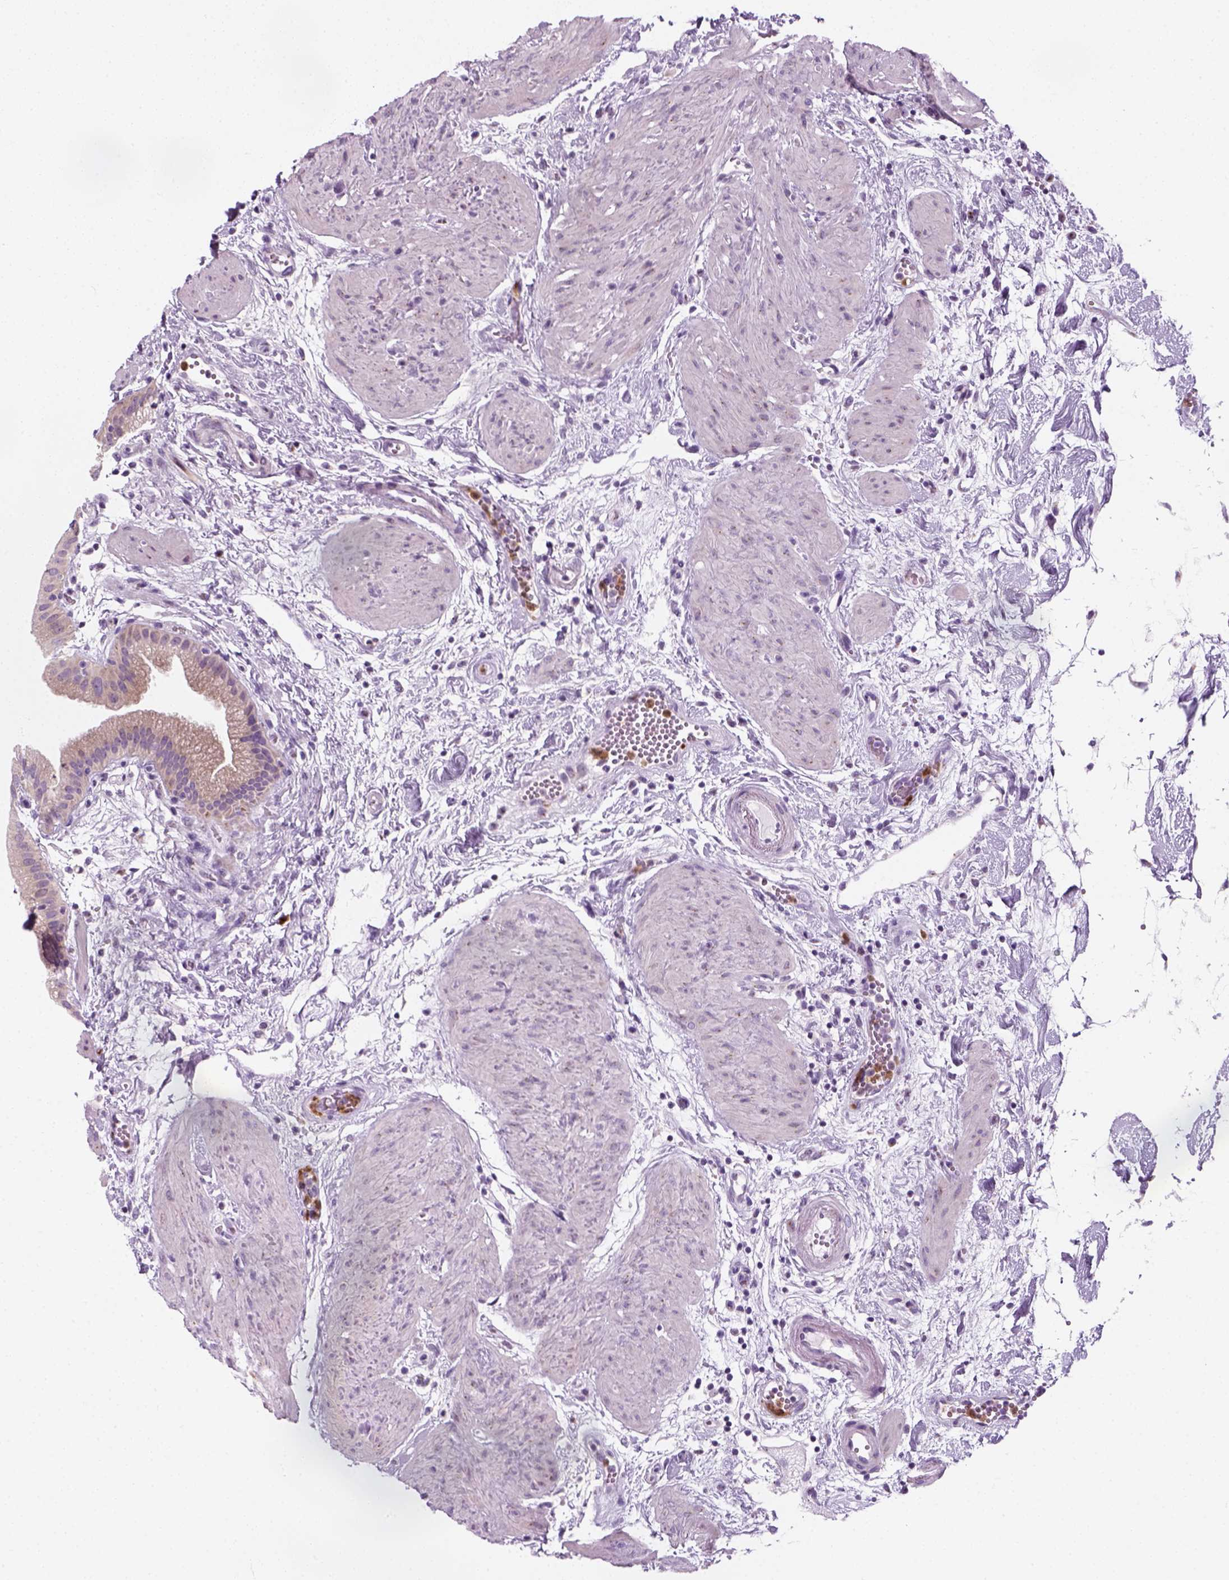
{"staining": {"intensity": "negative", "quantity": "none", "location": "none"}, "tissue": "gallbladder", "cell_type": "Glandular cells", "image_type": "normal", "snomed": [{"axis": "morphology", "description": "Normal tissue, NOS"}, {"axis": "topography", "description": "Gallbladder"}], "caption": "There is no significant expression in glandular cells of gallbladder. (DAB (3,3'-diaminobenzidine) immunohistochemistry, high magnification).", "gene": "IL4", "patient": {"sex": "female", "age": 65}}